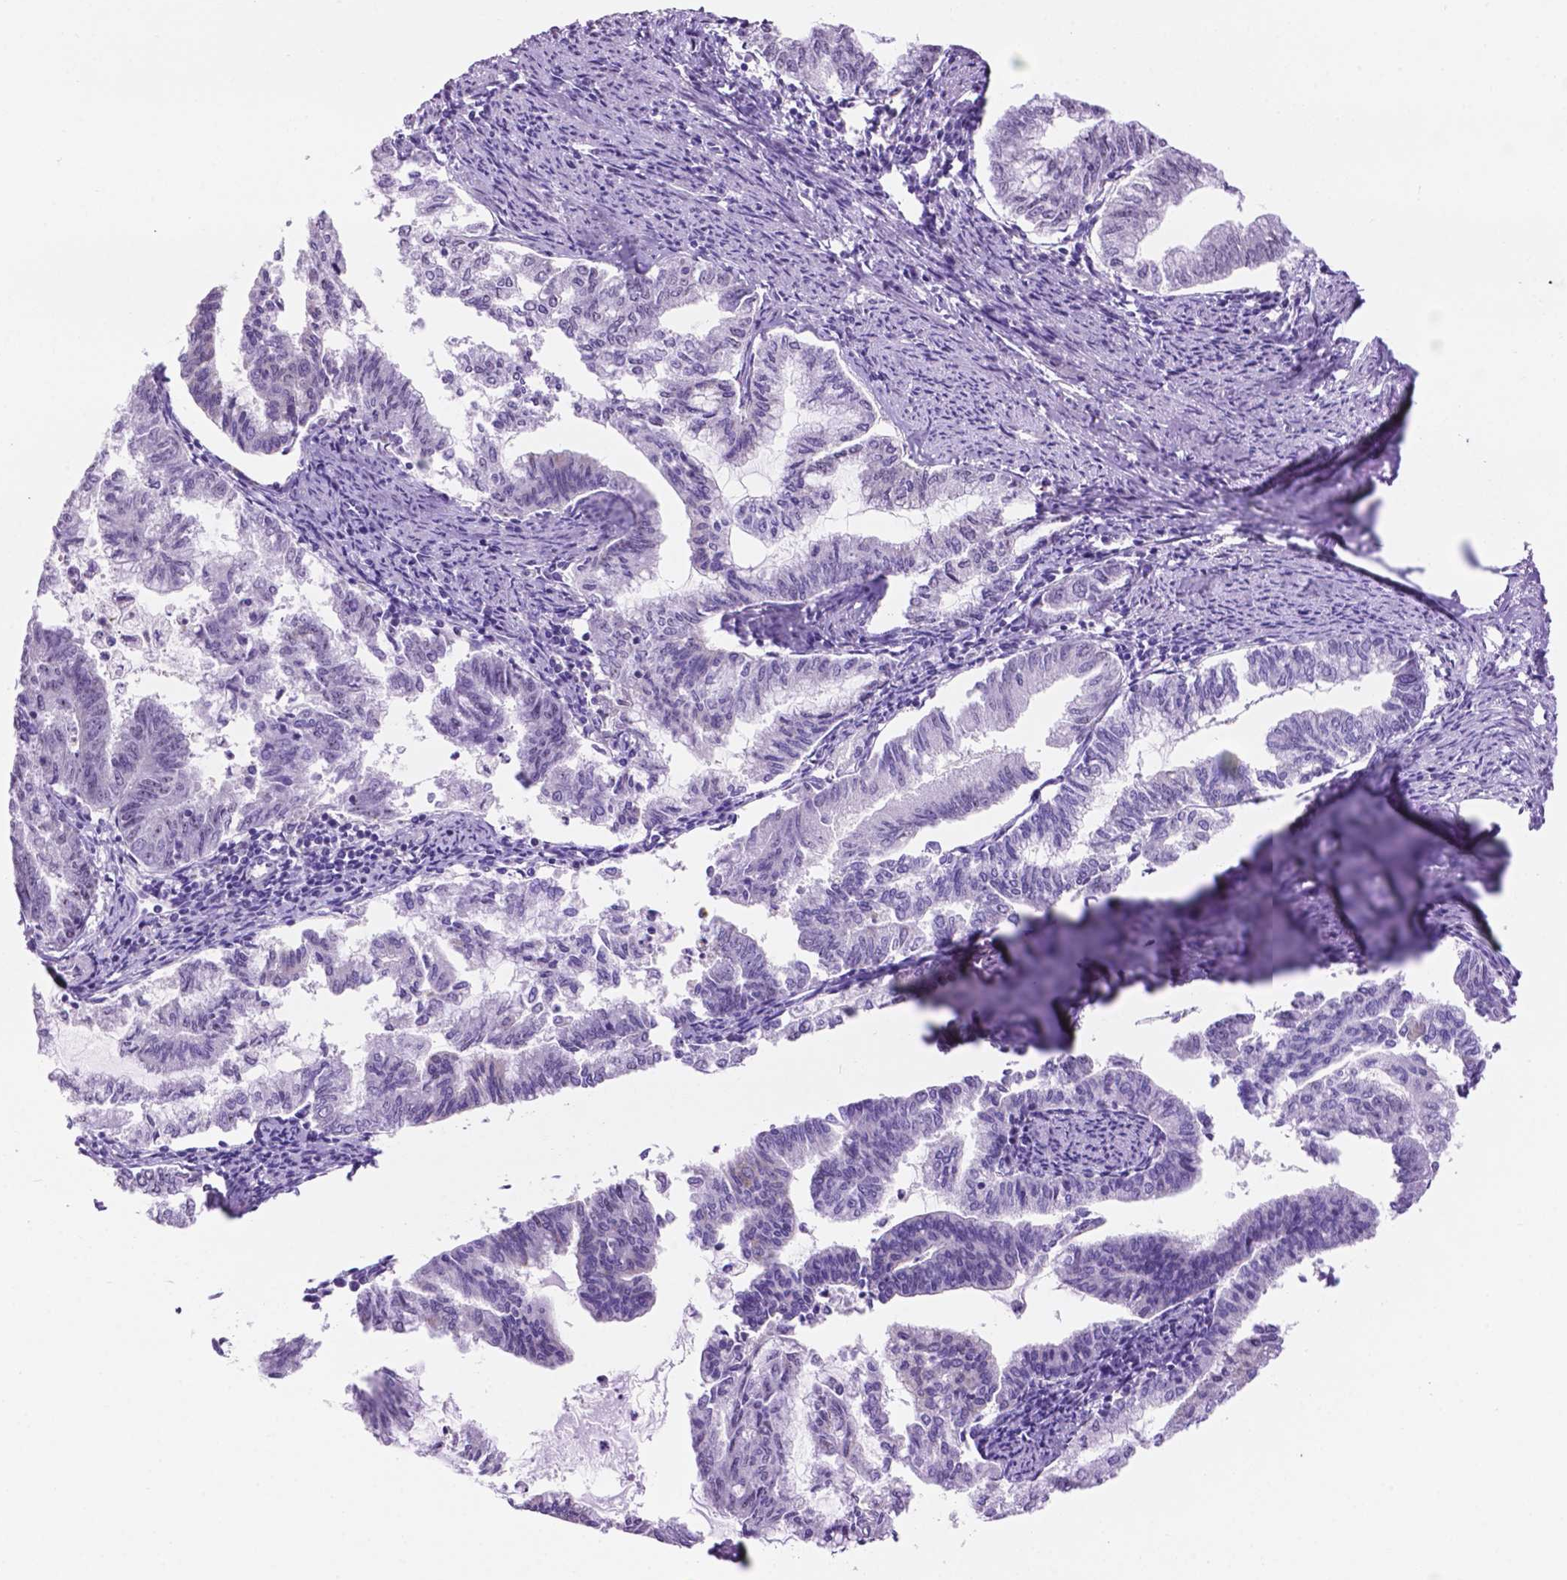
{"staining": {"intensity": "negative", "quantity": "none", "location": "none"}, "tissue": "endometrial cancer", "cell_type": "Tumor cells", "image_type": "cancer", "snomed": [{"axis": "morphology", "description": "Adenocarcinoma, NOS"}, {"axis": "topography", "description": "Endometrium"}], "caption": "Immunohistochemistry (IHC) photomicrograph of neoplastic tissue: endometrial cancer stained with DAB displays no significant protein positivity in tumor cells. (DAB (3,3'-diaminobenzidine) IHC, high magnification).", "gene": "SPDYA", "patient": {"sex": "female", "age": 79}}